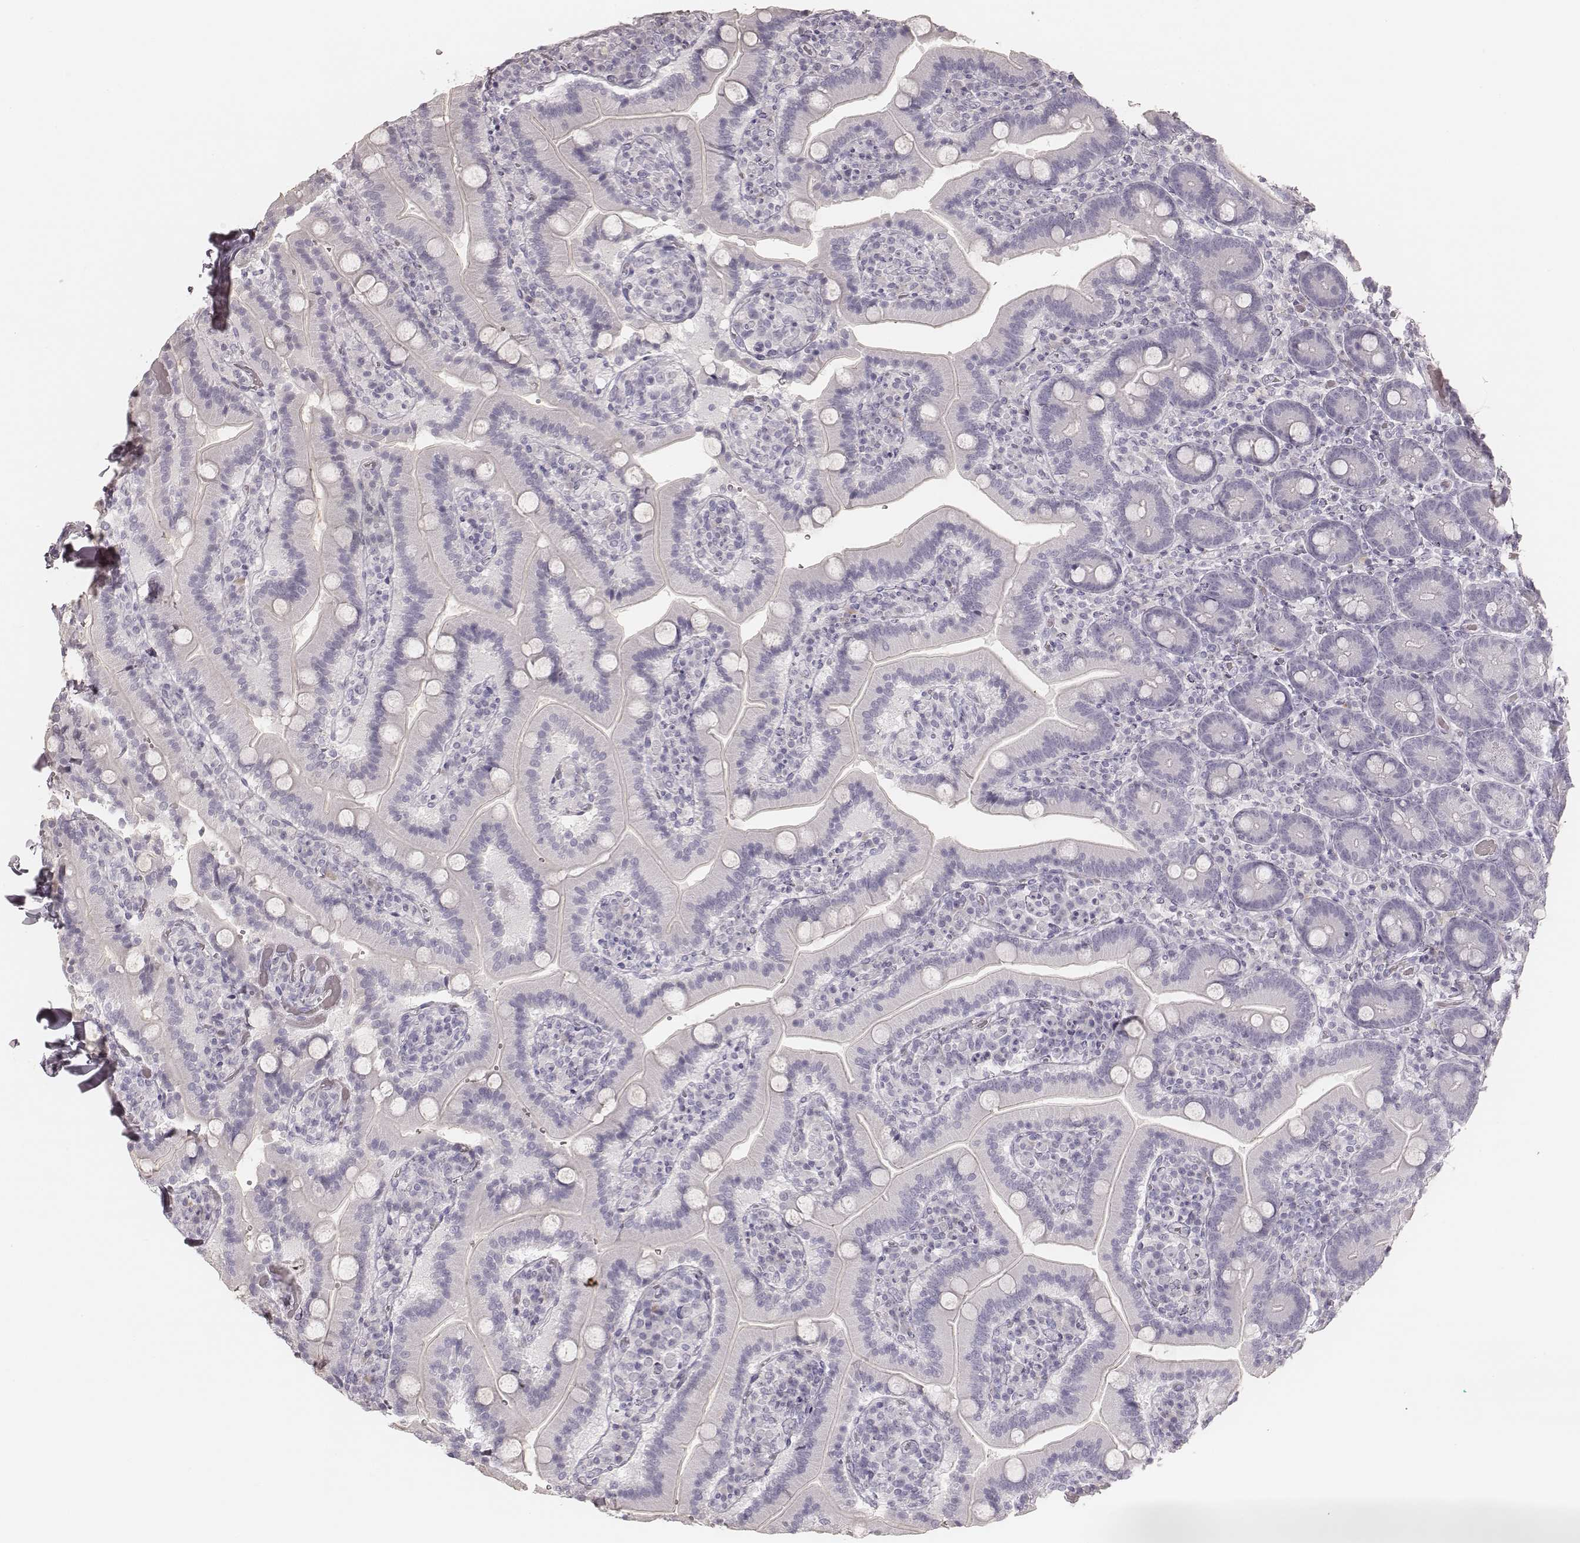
{"staining": {"intensity": "negative", "quantity": "none", "location": "none"}, "tissue": "duodenum", "cell_type": "Glandular cells", "image_type": "normal", "snomed": [{"axis": "morphology", "description": "Normal tissue, NOS"}, {"axis": "topography", "description": "Duodenum"}], "caption": "This is a micrograph of immunohistochemistry staining of normal duodenum, which shows no expression in glandular cells.", "gene": "KRT82", "patient": {"sex": "female", "age": 62}}